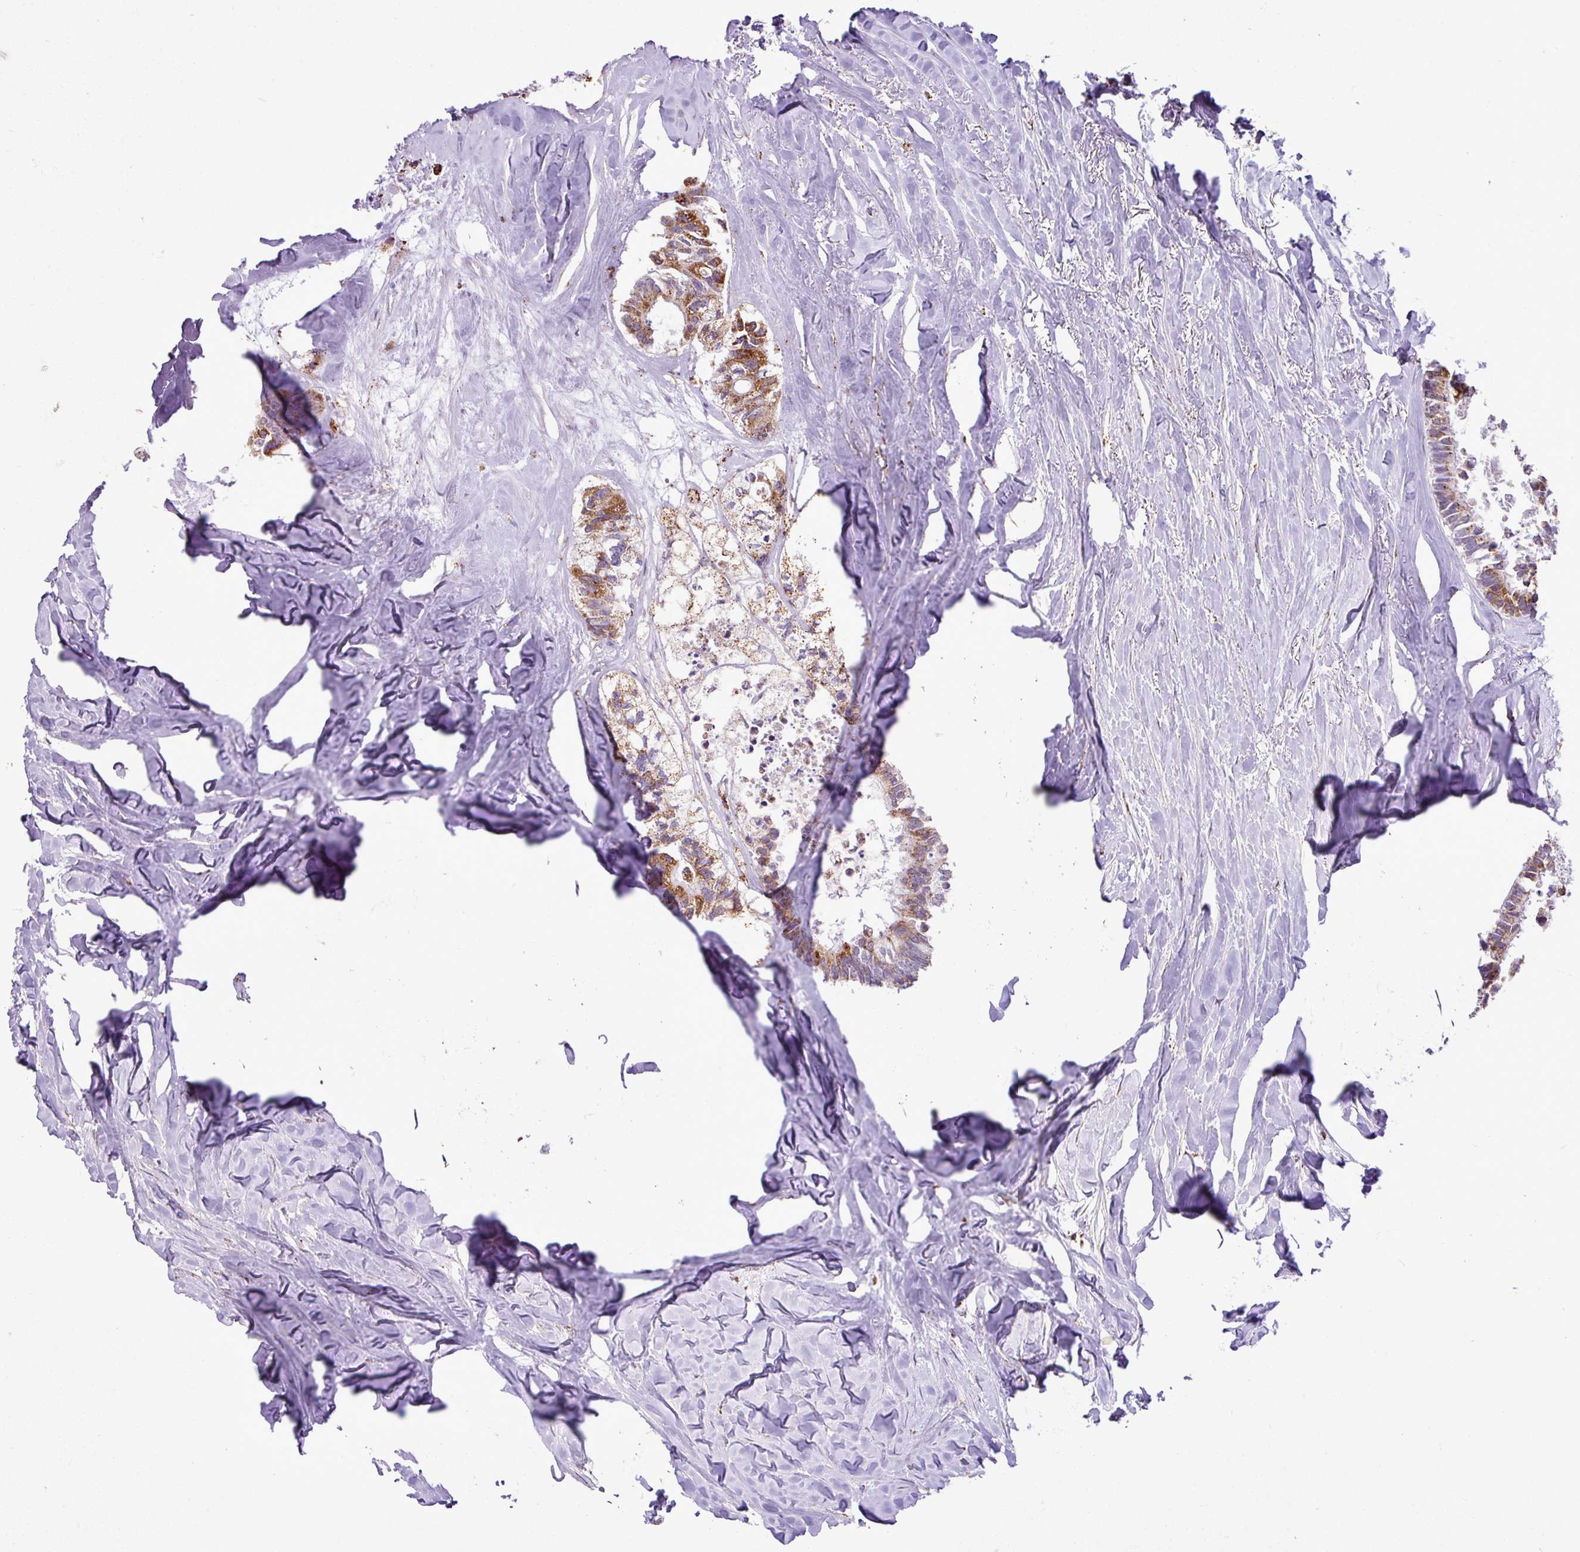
{"staining": {"intensity": "moderate", "quantity": ">75%", "location": "cytoplasmic/membranous"}, "tissue": "colorectal cancer", "cell_type": "Tumor cells", "image_type": "cancer", "snomed": [{"axis": "morphology", "description": "Adenocarcinoma, NOS"}, {"axis": "topography", "description": "Colon"}, {"axis": "topography", "description": "Rectum"}], "caption": "Tumor cells exhibit medium levels of moderate cytoplasmic/membranous staining in approximately >75% of cells in human colorectal cancer.", "gene": "SGPP1", "patient": {"sex": "male", "age": 57}}